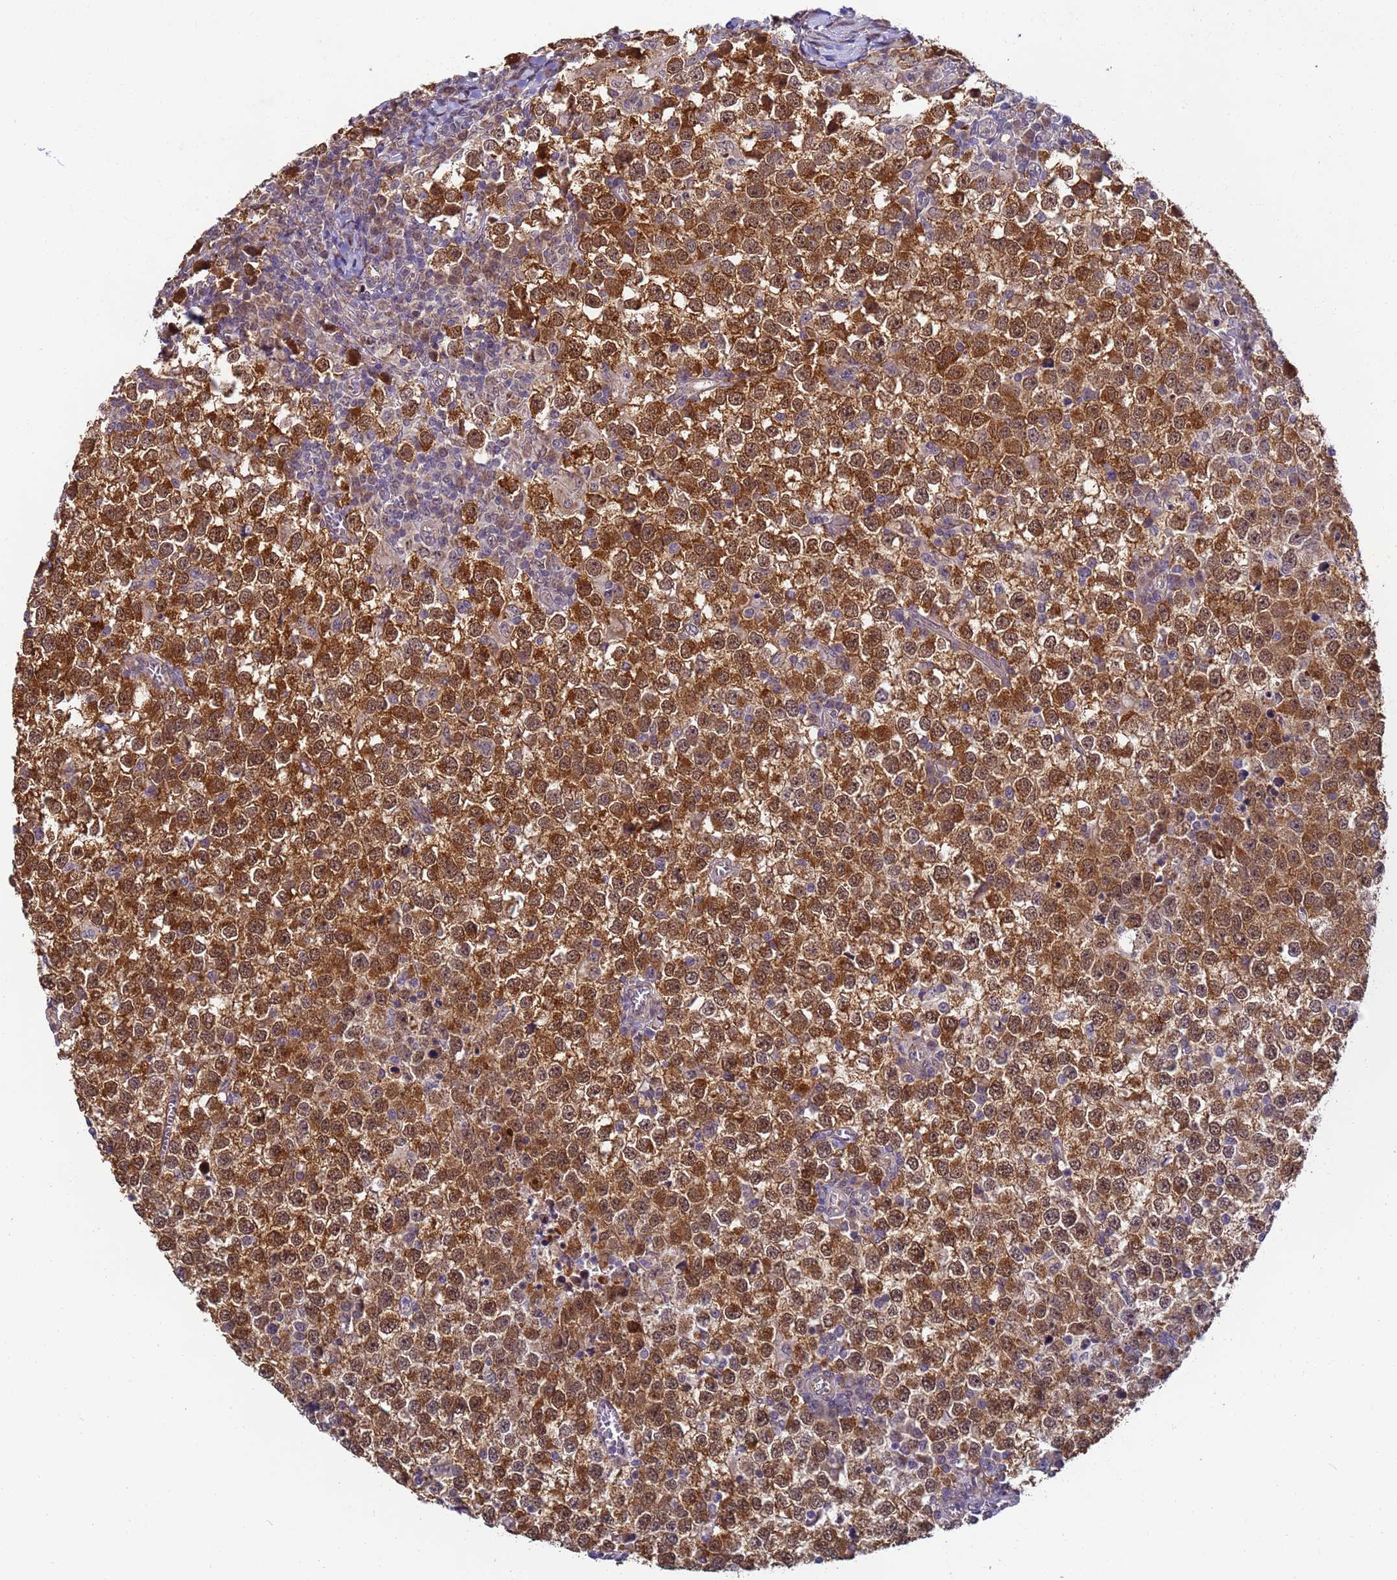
{"staining": {"intensity": "strong", "quantity": ">75%", "location": "cytoplasmic/membranous,nuclear"}, "tissue": "testis cancer", "cell_type": "Tumor cells", "image_type": "cancer", "snomed": [{"axis": "morphology", "description": "Seminoma, NOS"}, {"axis": "topography", "description": "Testis"}], "caption": "Human testis cancer (seminoma) stained for a protein (brown) displays strong cytoplasmic/membranous and nuclear positive positivity in about >75% of tumor cells.", "gene": "RAPGEF3", "patient": {"sex": "male", "age": 65}}